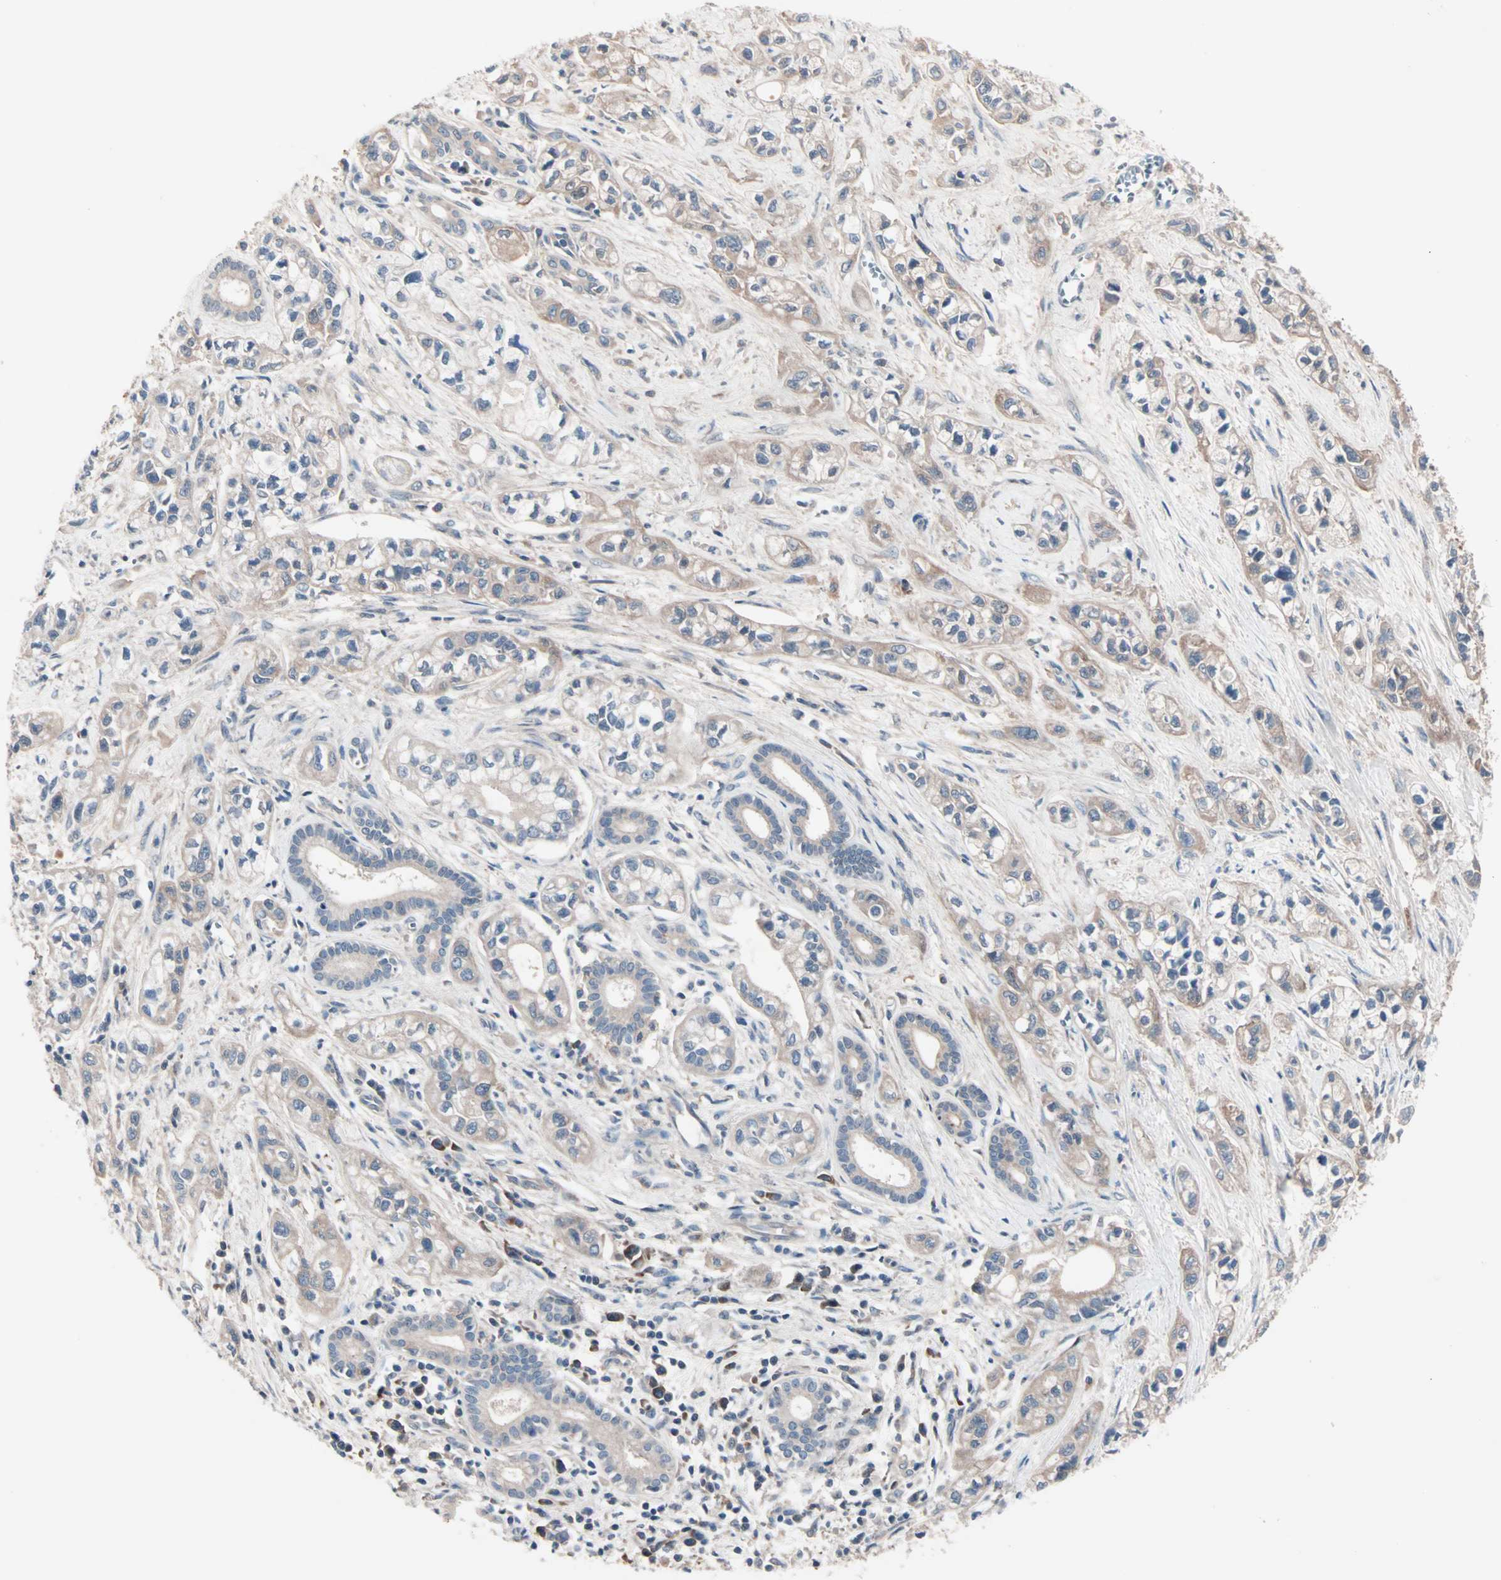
{"staining": {"intensity": "weak", "quantity": ">75%", "location": "cytoplasmic/membranous"}, "tissue": "pancreatic cancer", "cell_type": "Tumor cells", "image_type": "cancer", "snomed": [{"axis": "morphology", "description": "Adenocarcinoma, NOS"}, {"axis": "topography", "description": "Pancreas"}], "caption": "The histopathology image shows a brown stain indicating the presence of a protein in the cytoplasmic/membranous of tumor cells in adenocarcinoma (pancreatic).", "gene": "CAD", "patient": {"sex": "male", "age": 74}}